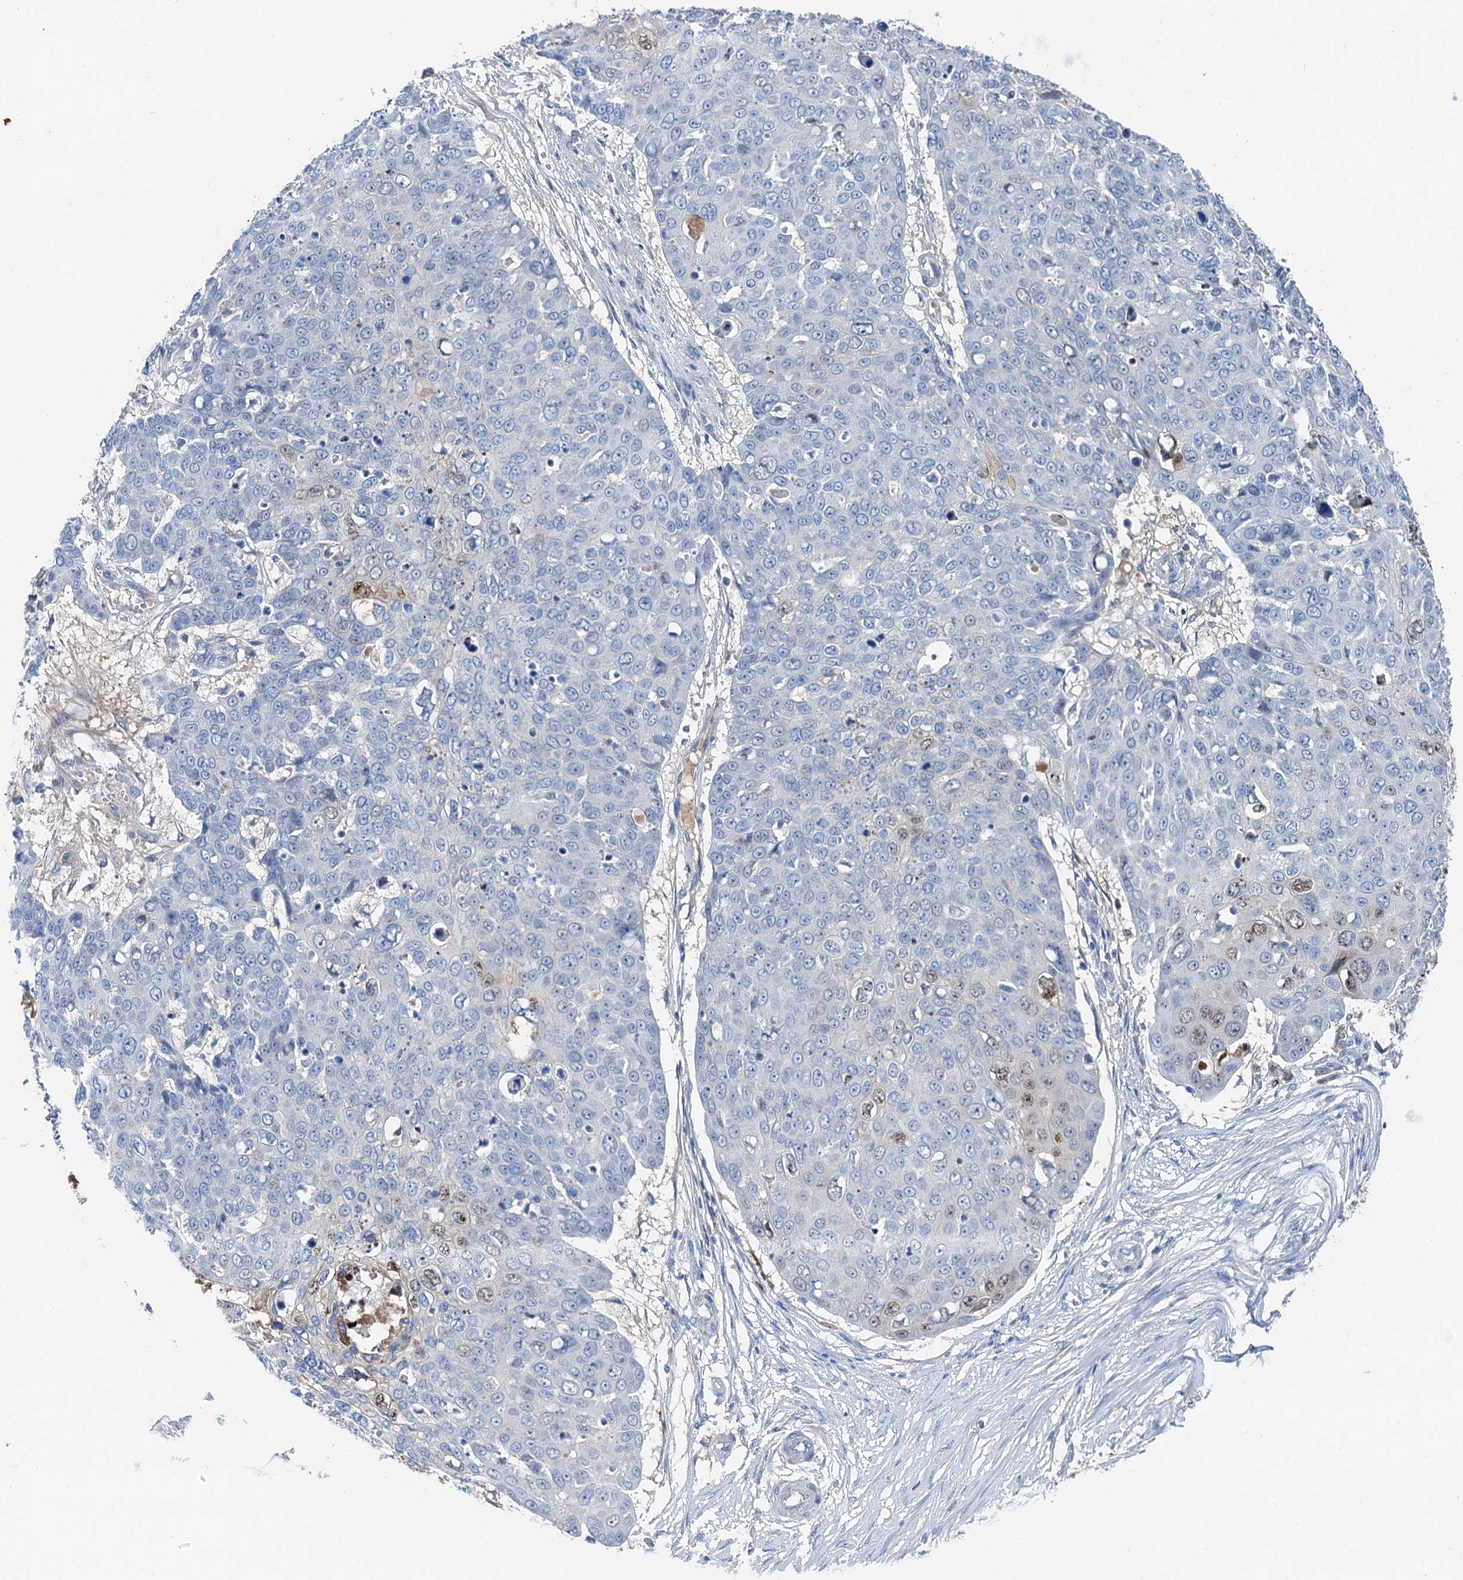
{"staining": {"intensity": "weak", "quantity": "<25%", "location": "nuclear"}, "tissue": "skin cancer", "cell_type": "Tumor cells", "image_type": "cancer", "snomed": [{"axis": "morphology", "description": "Squamous cell carcinoma, NOS"}, {"axis": "topography", "description": "Skin"}], "caption": "Immunohistochemistry (IHC) photomicrograph of neoplastic tissue: squamous cell carcinoma (skin) stained with DAB exhibits no significant protein positivity in tumor cells.", "gene": "OTOA", "patient": {"sex": "male", "age": 71}}